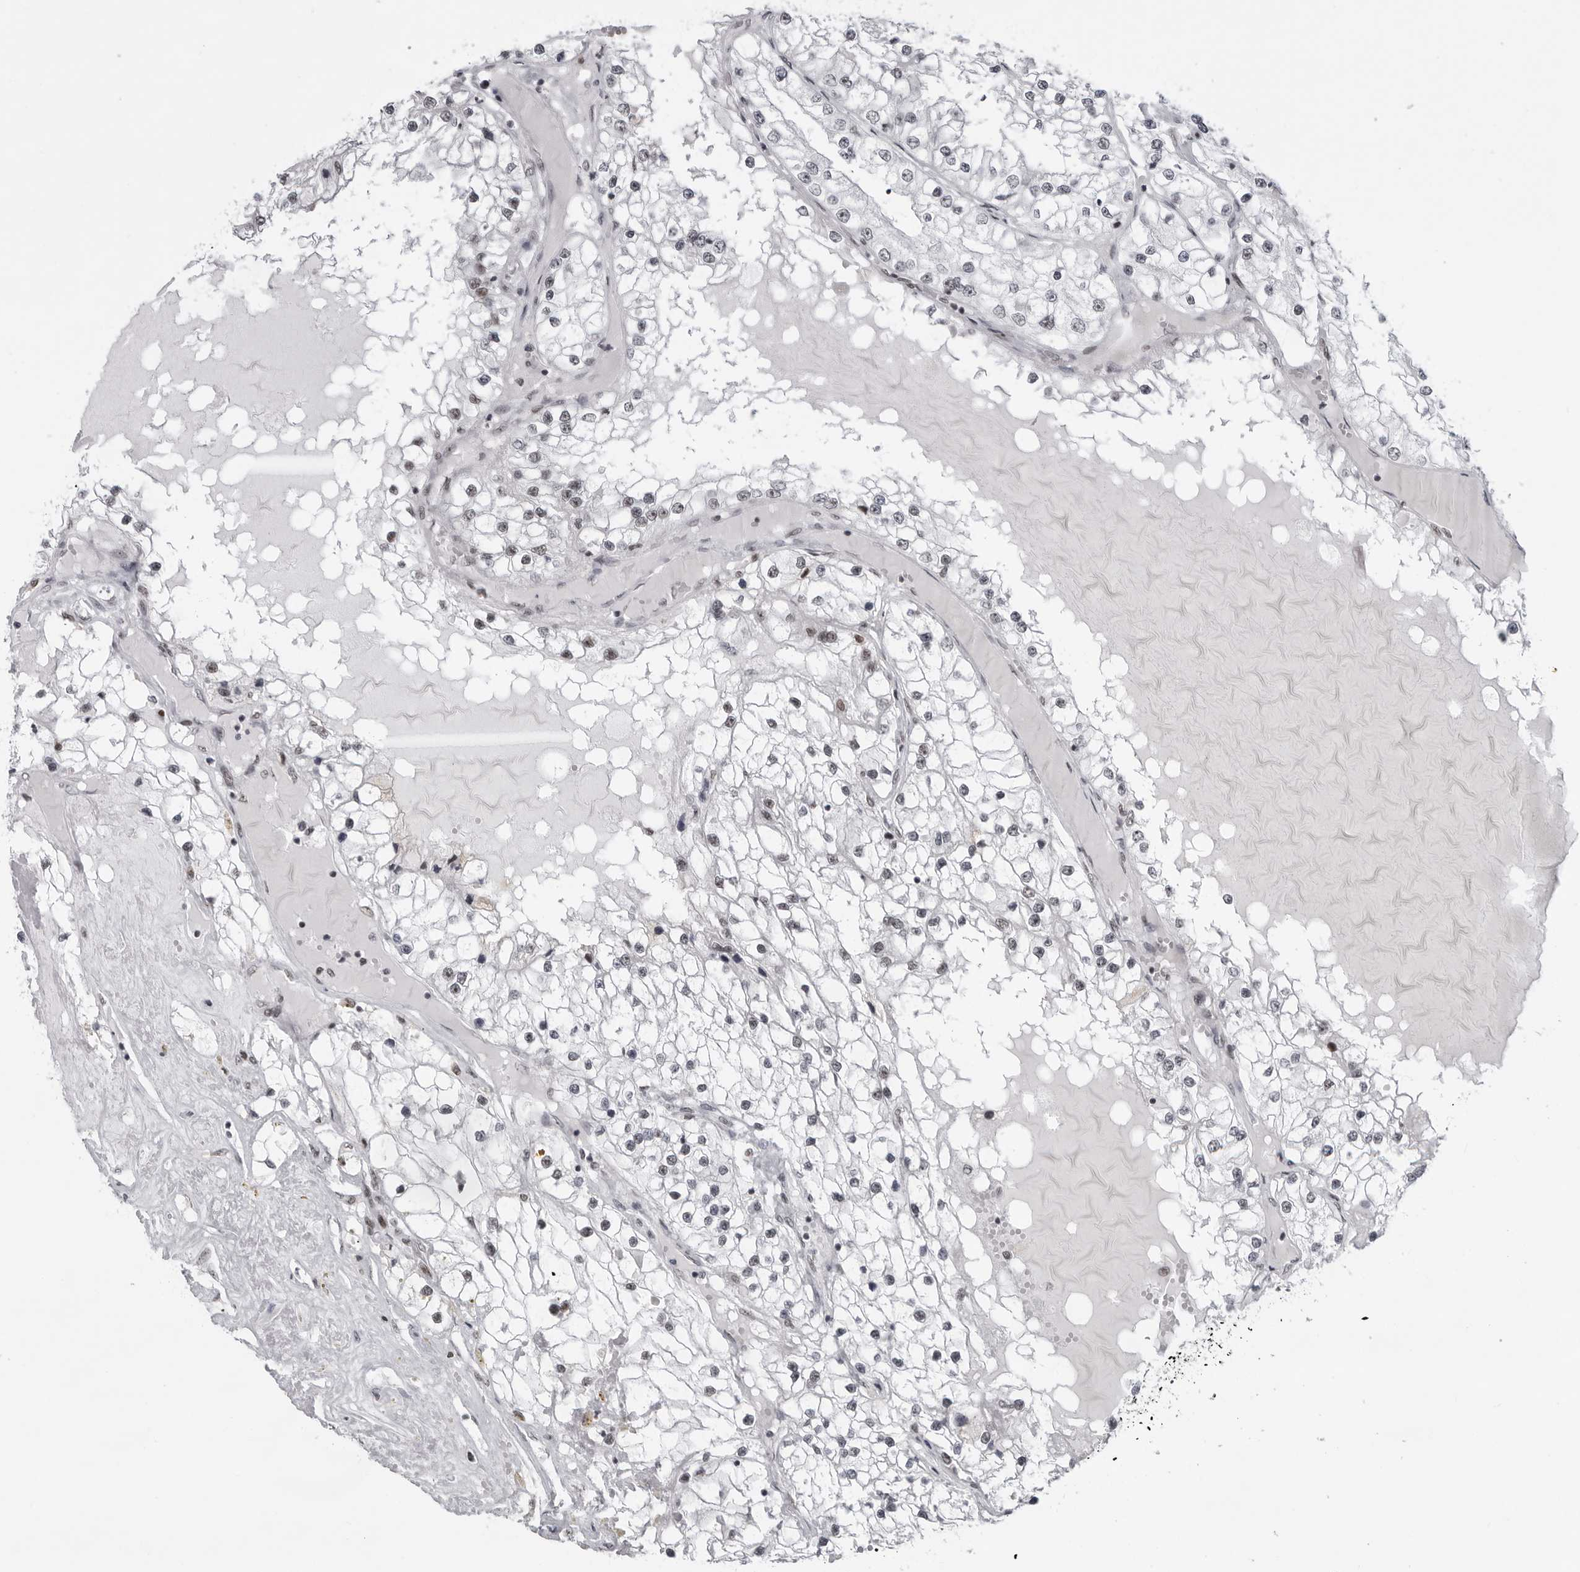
{"staining": {"intensity": "weak", "quantity": "<25%", "location": "nuclear"}, "tissue": "renal cancer", "cell_type": "Tumor cells", "image_type": "cancer", "snomed": [{"axis": "morphology", "description": "Adenocarcinoma, NOS"}, {"axis": "topography", "description": "Kidney"}], "caption": "Tumor cells are negative for brown protein staining in renal adenocarcinoma.", "gene": "DHX9", "patient": {"sex": "male", "age": 68}}